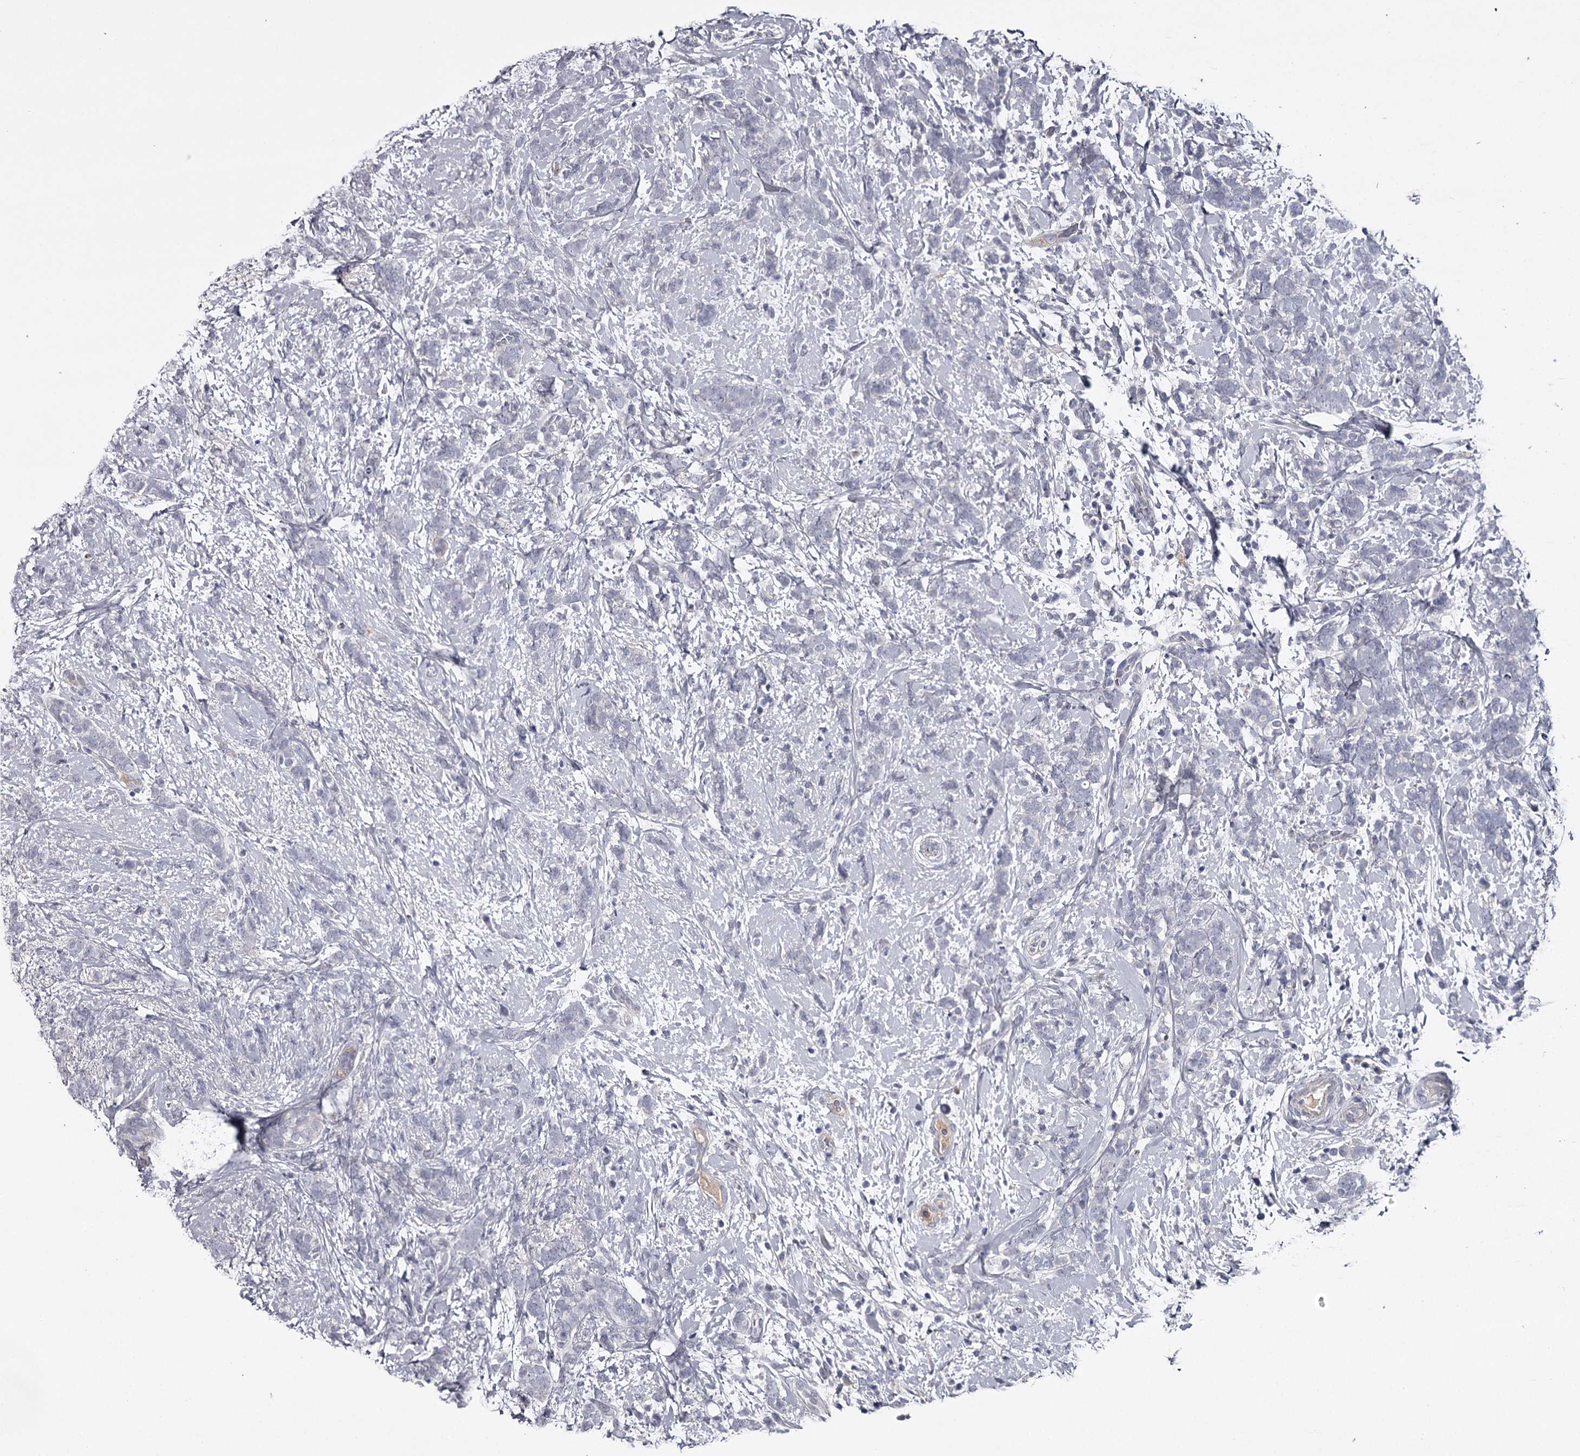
{"staining": {"intensity": "negative", "quantity": "none", "location": "none"}, "tissue": "breast cancer", "cell_type": "Tumor cells", "image_type": "cancer", "snomed": [{"axis": "morphology", "description": "Lobular carcinoma"}, {"axis": "topography", "description": "Breast"}], "caption": "A histopathology image of human lobular carcinoma (breast) is negative for staining in tumor cells.", "gene": "FDXACB1", "patient": {"sex": "female", "age": 58}}